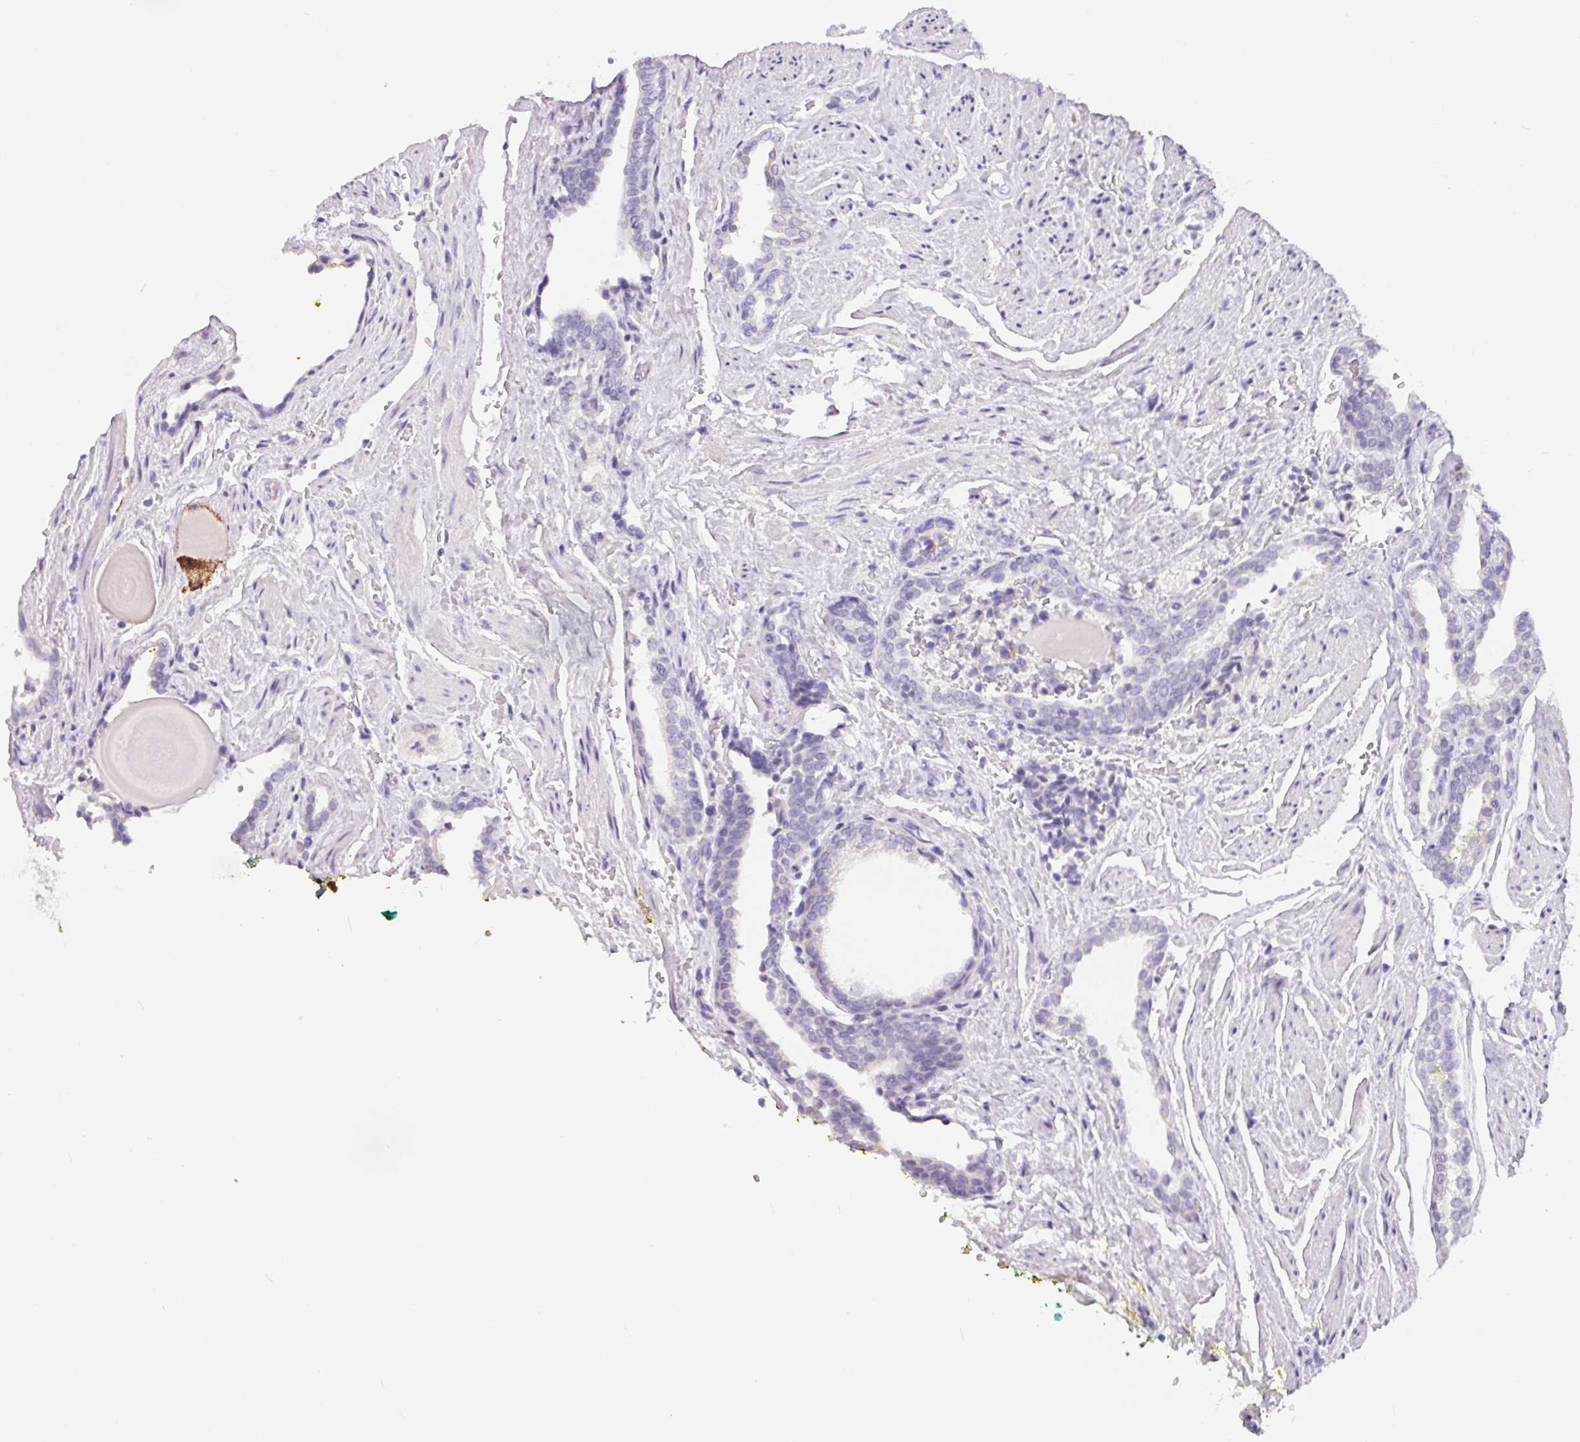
{"staining": {"intensity": "negative", "quantity": "none", "location": "none"}, "tissue": "prostate cancer", "cell_type": "Tumor cells", "image_type": "cancer", "snomed": [{"axis": "morphology", "description": "Adenocarcinoma, High grade"}, {"axis": "topography", "description": "Prostate"}], "caption": "Prostate adenocarcinoma (high-grade) stained for a protein using immunohistochemistry (IHC) shows no staining tumor cells.", "gene": "FDX1", "patient": {"sex": "male", "age": 65}}